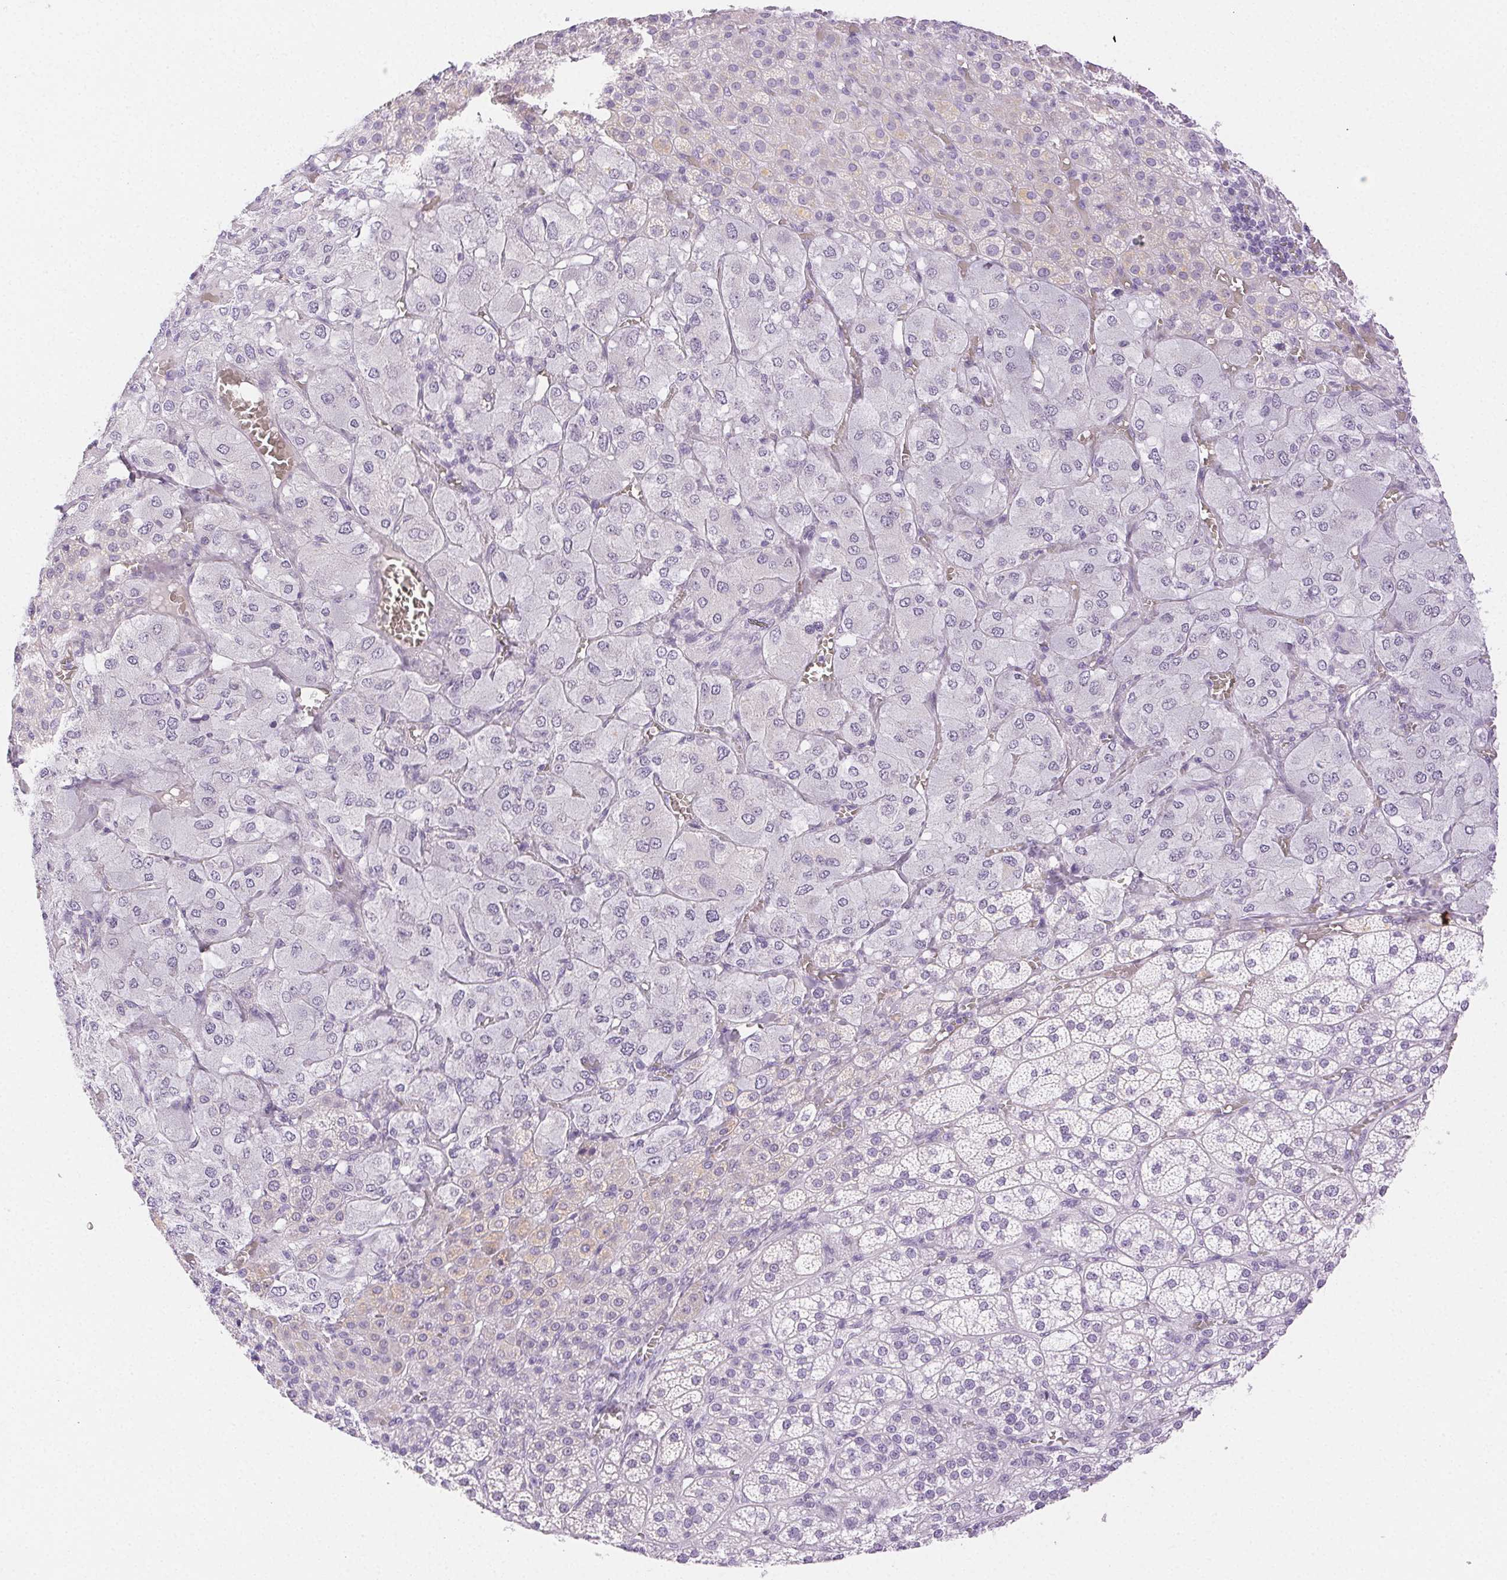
{"staining": {"intensity": "weak", "quantity": "<25%", "location": "cytoplasmic/membranous"}, "tissue": "adrenal gland", "cell_type": "Glandular cells", "image_type": "normal", "snomed": [{"axis": "morphology", "description": "Normal tissue, NOS"}, {"axis": "topography", "description": "Adrenal gland"}], "caption": "IHC of normal human adrenal gland demonstrates no expression in glandular cells. (Stains: DAB IHC with hematoxylin counter stain, Microscopy: brightfield microscopy at high magnification).", "gene": "SPACA4", "patient": {"sex": "female", "age": 60}}